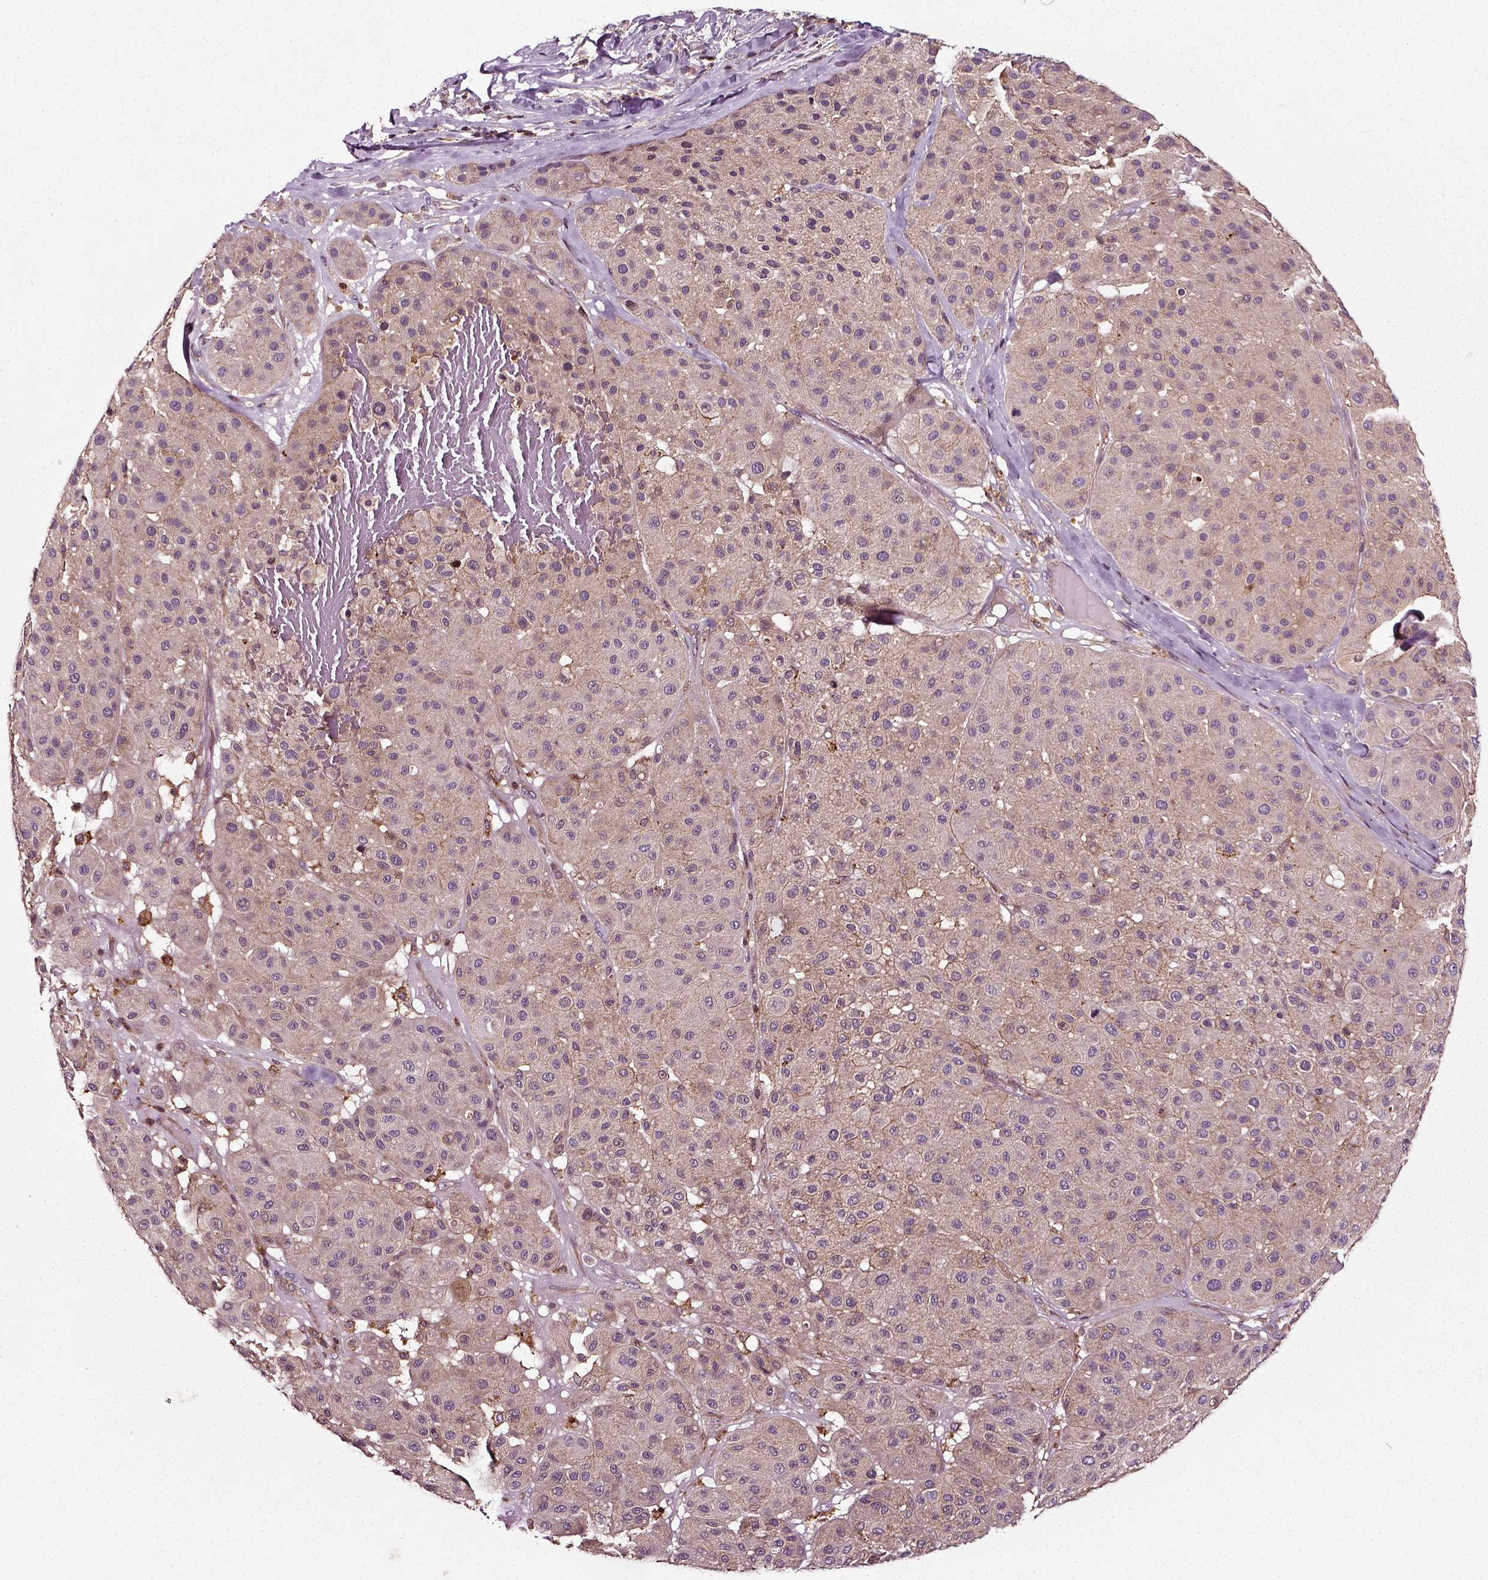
{"staining": {"intensity": "moderate", "quantity": "<25%", "location": "cytoplasmic/membranous"}, "tissue": "melanoma", "cell_type": "Tumor cells", "image_type": "cancer", "snomed": [{"axis": "morphology", "description": "Malignant melanoma, Metastatic site"}, {"axis": "topography", "description": "Smooth muscle"}], "caption": "A low amount of moderate cytoplasmic/membranous staining is seen in about <25% of tumor cells in melanoma tissue.", "gene": "RHOF", "patient": {"sex": "male", "age": 41}}